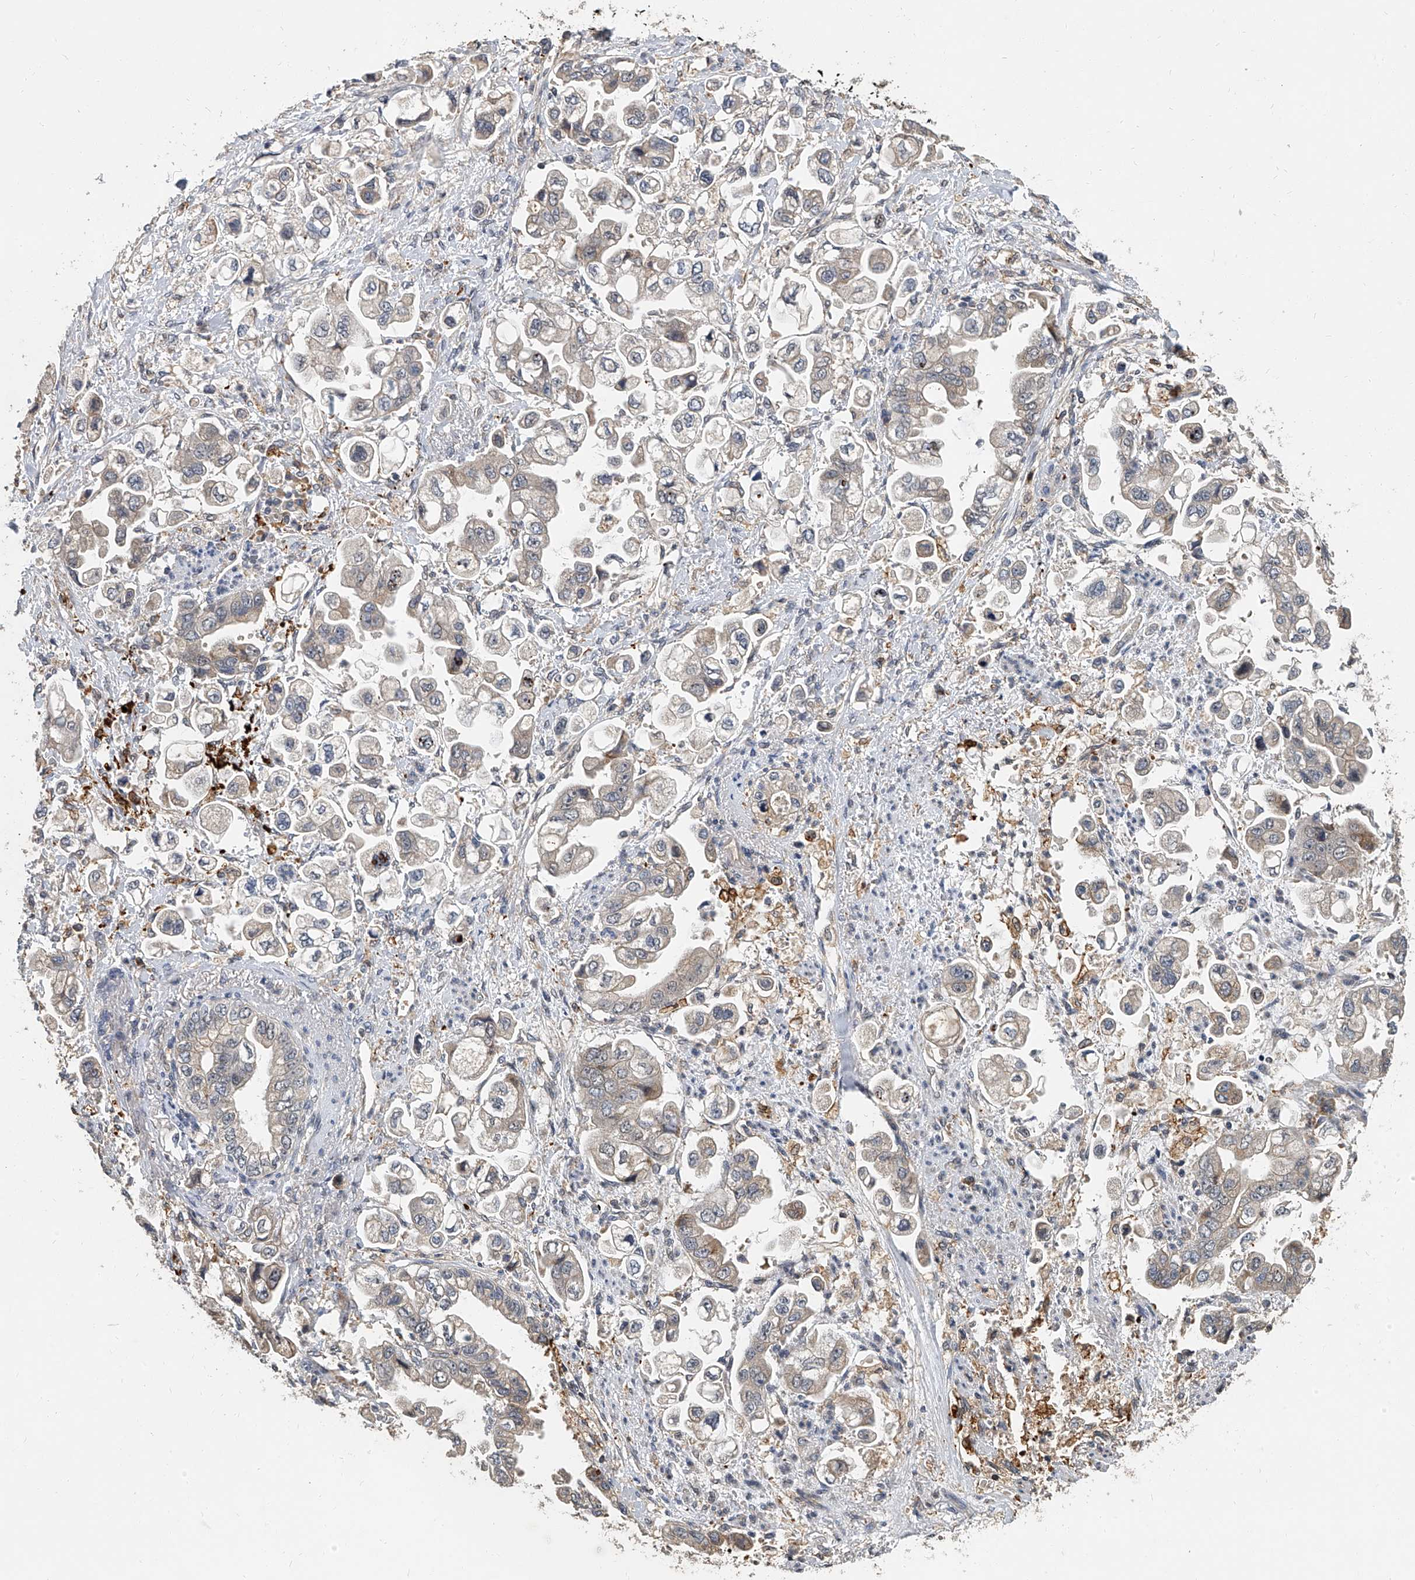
{"staining": {"intensity": "weak", "quantity": "<25%", "location": "cytoplasmic/membranous"}, "tissue": "stomach cancer", "cell_type": "Tumor cells", "image_type": "cancer", "snomed": [{"axis": "morphology", "description": "Adenocarcinoma, NOS"}, {"axis": "topography", "description": "Stomach"}], "caption": "Stomach cancer (adenocarcinoma) was stained to show a protein in brown. There is no significant positivity in tumor cells.", "gene": "JAG2", "patient": {"sex": "male", "age": 62}}